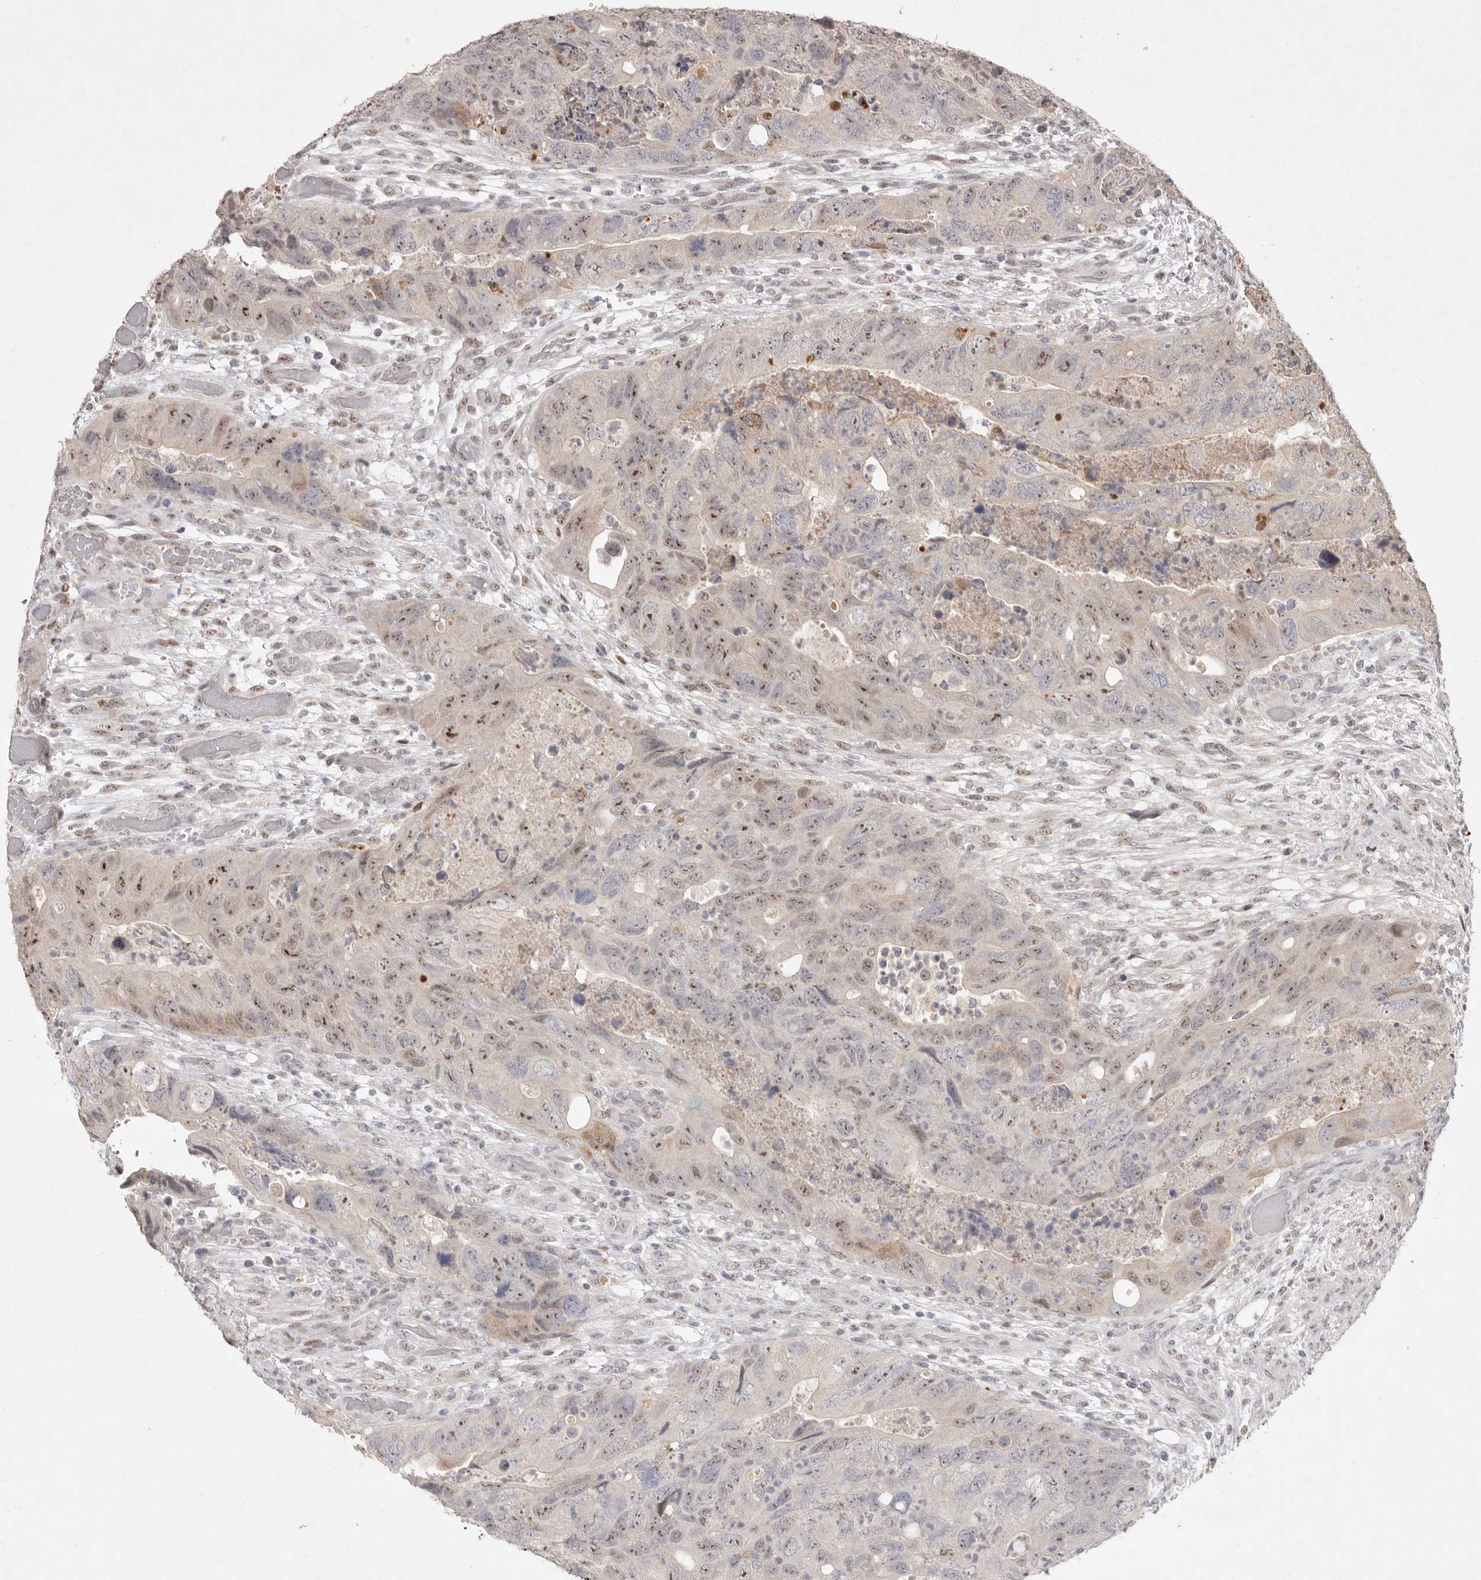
{"staining": {"intensity": "moderate", "quantity": "25%-75%", "location": "cytoplasmic/membranous,nuclear"}, "tissue": "colorectal cancer", "cell_type": "Tumor cells", "image_type": "cancer", "snomed": [{"axis": "morphology", "description": "Adenocarcinoma, NOS"}, {"axis": "topography", "description": "Rectum"}], "caption": "Moderate cytoplasmic/membranous and nuclear protein positivity is present in approximately 25%-75% of tumor cells in adenocarcinoma (colorectal).", "gene": "TADA1", "patient": {"sex": "male", "age": 63}}